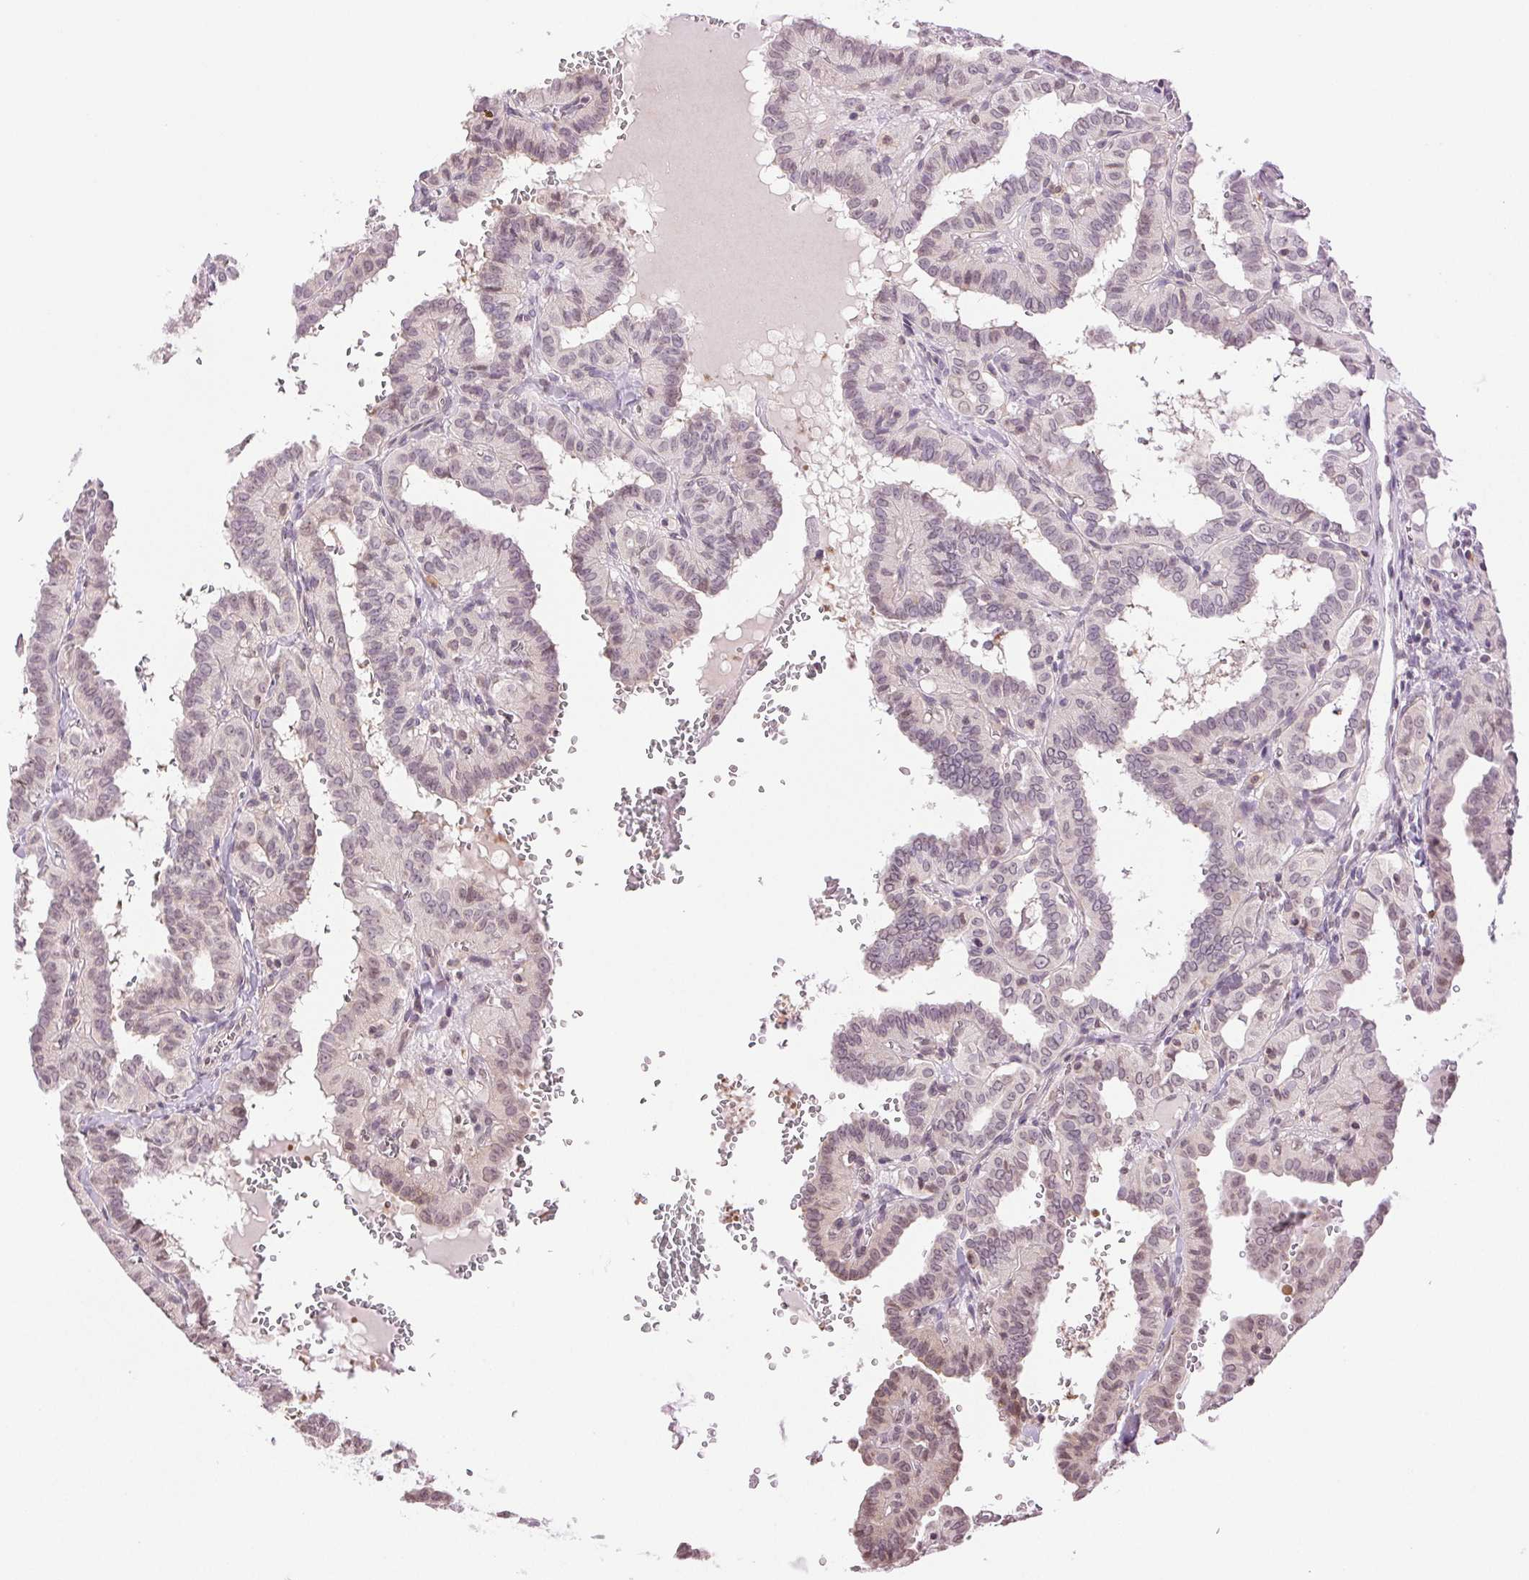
{"staining": {"intensity": "weak", "quantity": "<25%", "location": "nuclear"}, "tissue": "thyroid cancer", "cell_type": "Tumor cells", "image_type": "cancer", "snomed": [{"axis": "morphology", "description": "Papillary adenocarcinoma, NOS"}, {"axis": "topography", "description": "Thyroid gland"}], "caption": "DAB immunohistochemical staining of human thyroid cancer (papillary adenocarcinoma) demonstrates no significant expression in tumor cells.", "gene": "TNNT3", "patient": {"sex": "female", "age": 21}}